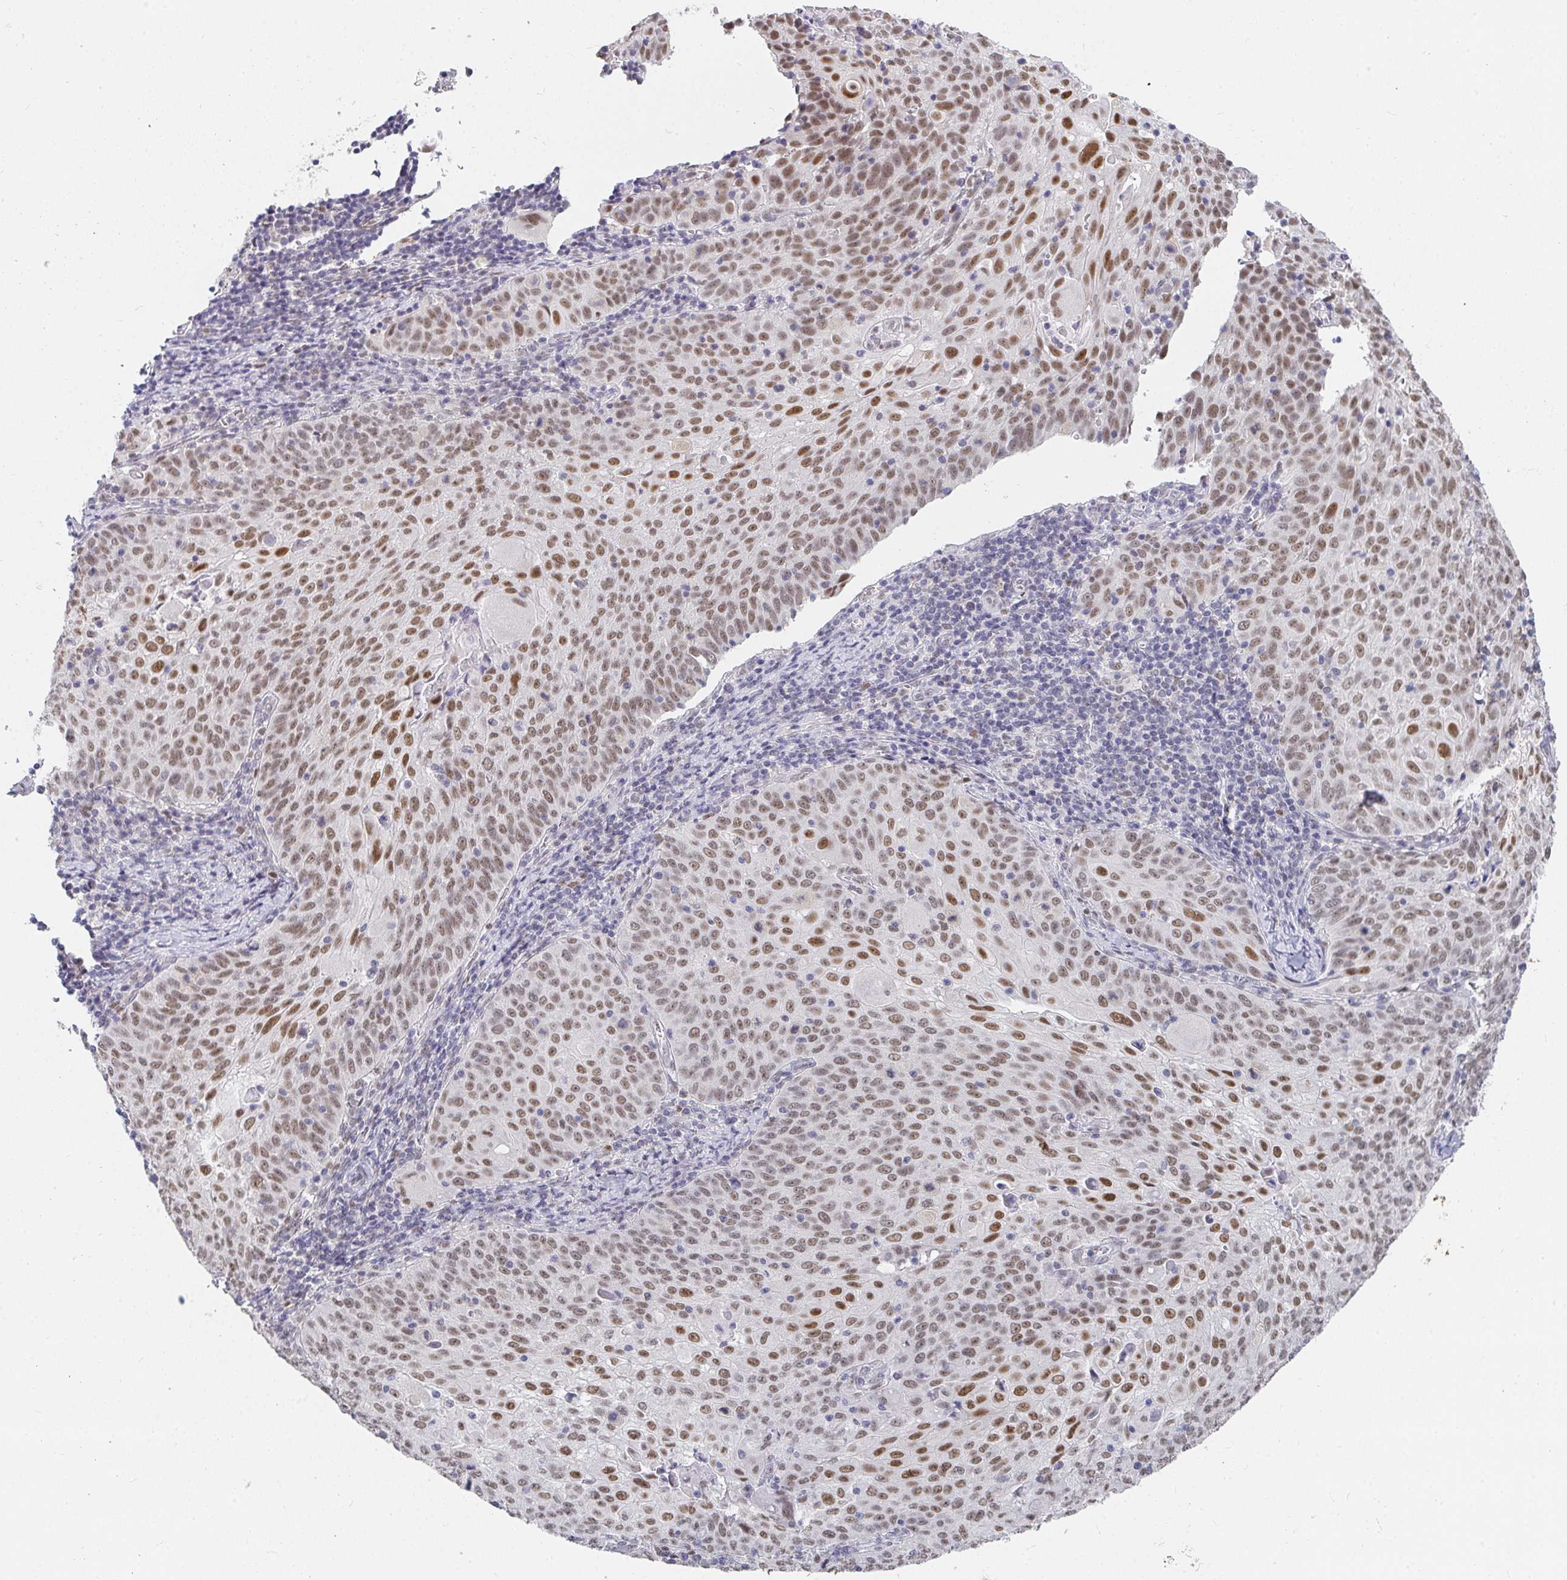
{"staining": {"intensity": "moderate", "quantity": ">75%", "location": "nuclear"}, "tissue": "cervical cancer", "cell_type": "Tumor cells", "image_type": "cancer", "snomed": [{"axis": "morphology", "description": "Squamous cell carcinoma, NOS"}, {"axis": "topography", "description": "Cervix"}], "caption": "There is medium levels of moderate nuclear expression in tumor cells of cervical cancer, as demonstrated by immunohistochemical staining (brown color).", "gene": "RCOR1", "patient": {"sex": "female", "age": 65}}